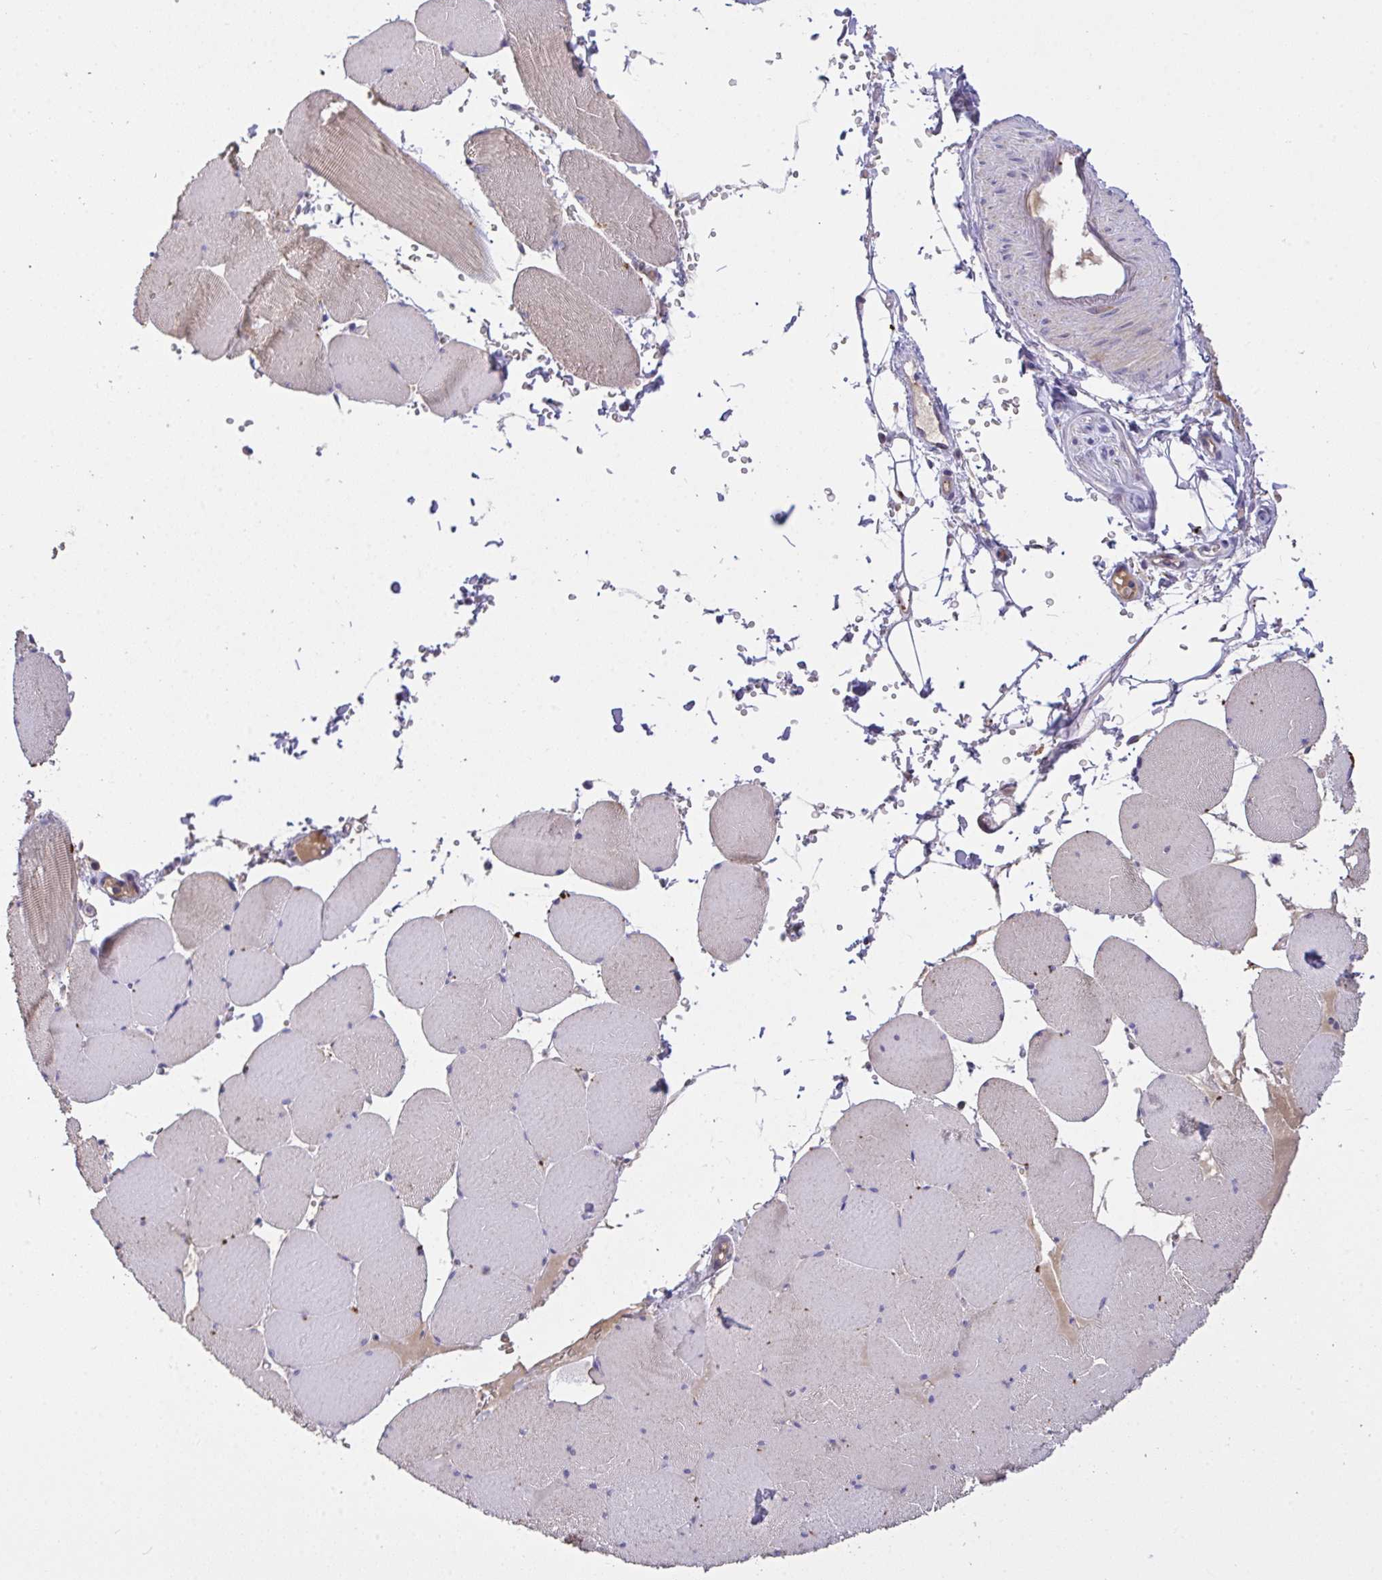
{"staining": {"intensity": "weak", "quantity": "25%-75%", "location": "cytoplasmic/membranous"}, "tissue": "skeletal muscle", "cell_type": "Myocytes", "image_type": "normal", "snomed": [{"axis": "morphology", "description": "Normal tissue, NOS"}, {"axis": "topography", "description": "Skeletal muscle"}, {"axis": "topography", "description": "Head-Neck"}], "caption": "About 25%-75% of myocytes in unremarkable skeletal muscle exhibit weak cytoplasmic/membranous protein expression as visualized by brown immunohistochemical staining.", "gene": "ZNF581", "patient": {"sex": "male", "age": 66}}